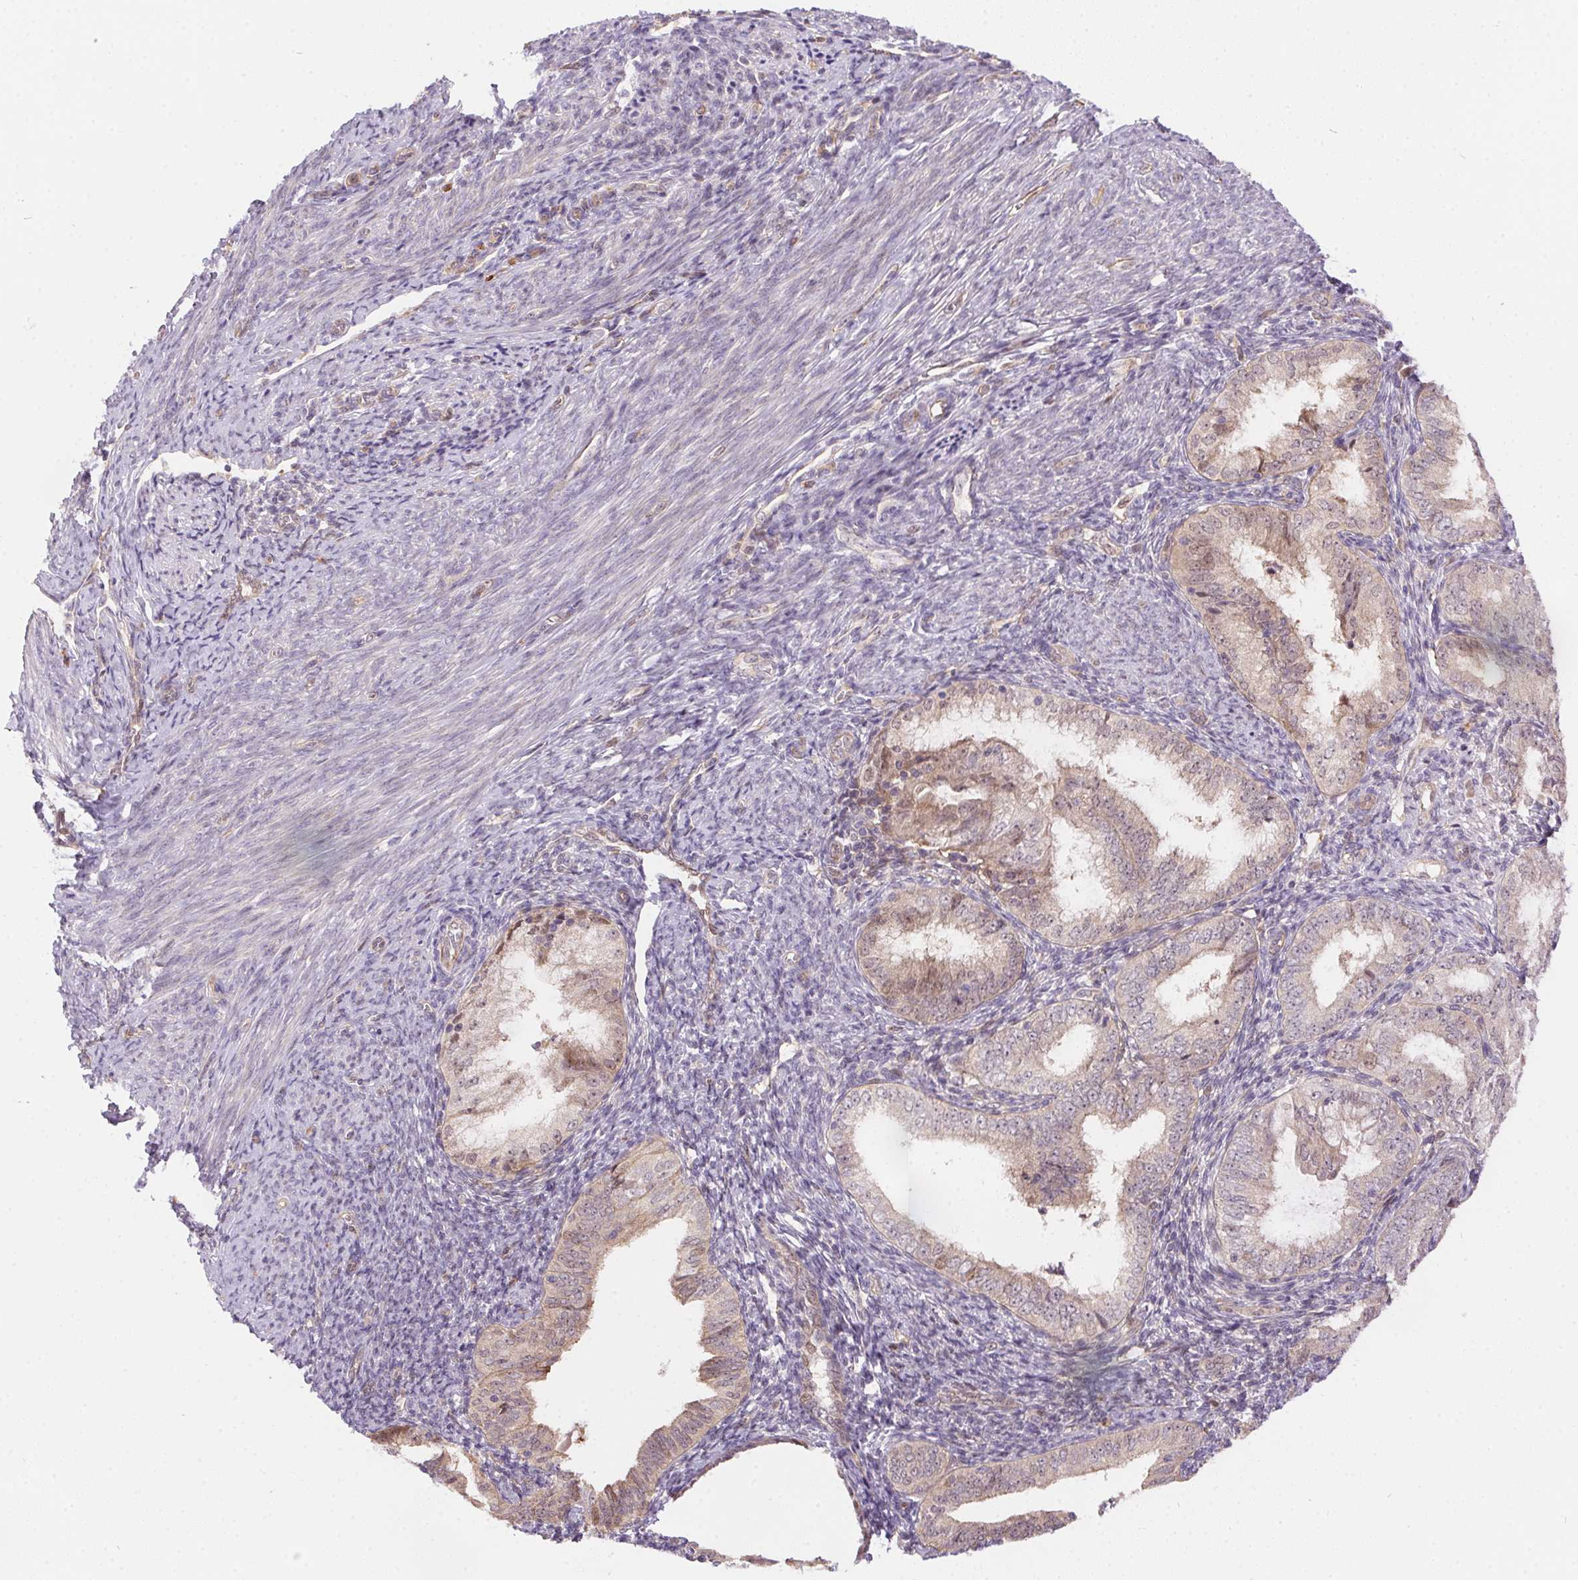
{"staining": {"intensity": "weak", "quantity": "<25%", "location": "cytoplasmic/membranous,nuclear"}, "tissue": "endometrial cancer", "cell_type": "Tumor cells", "image_type": "cancer", "snomed": [{"axis": "morphology", "description": "Adenocarcinoma, NOS"}, {"axis": "topography", "description": "Endometrium"}], "caption": "The image reveals no staining of tumor cells in endometrial adenocarcinoma.", "gene": "NUDT16", "patient": {"sex": "female", "age": 55}}